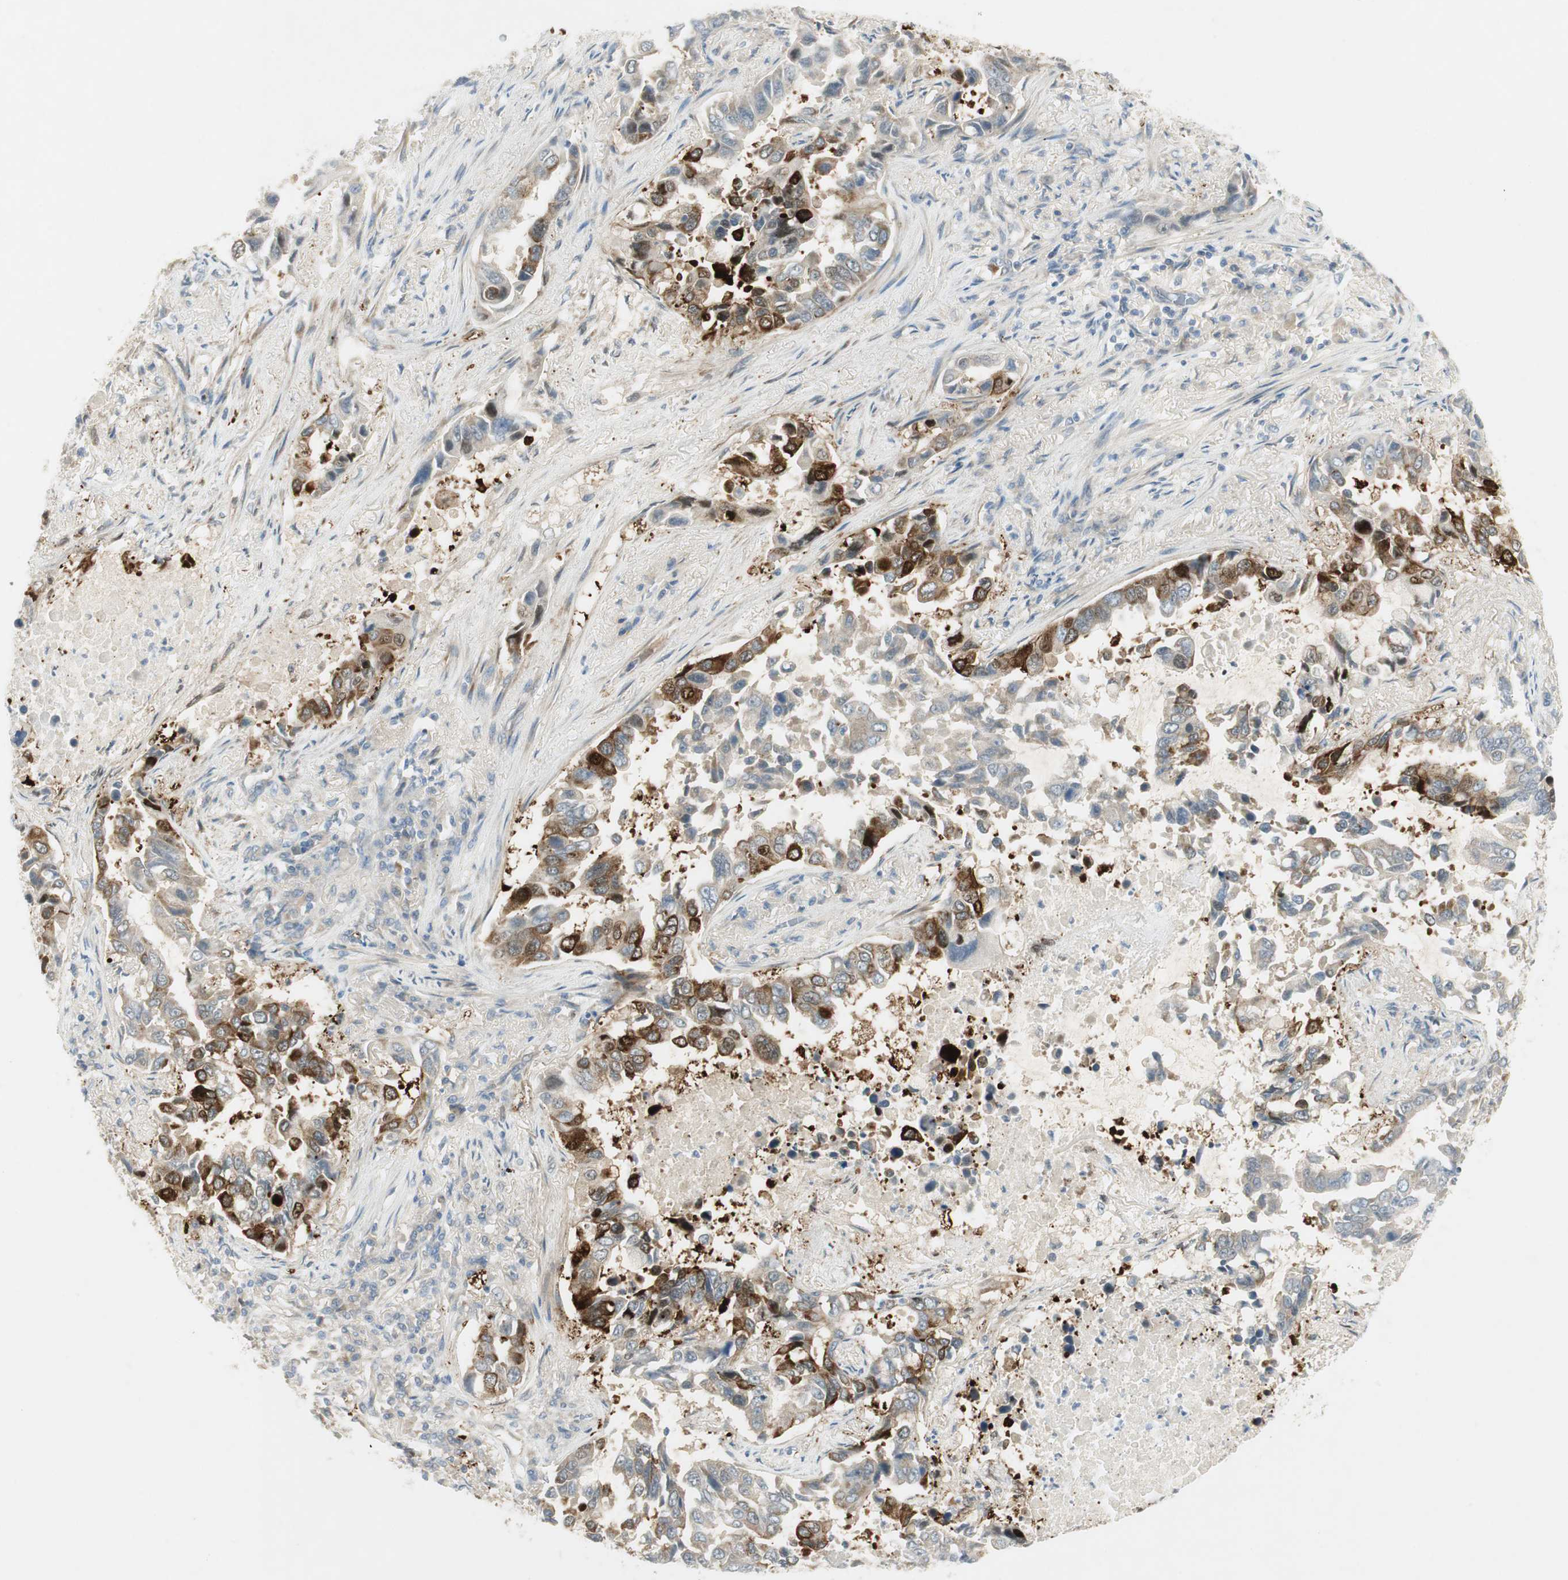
{"staining": {"intensity": "strong", "quantity": "25%-75%", "location": "cytoplasmic/membranous"}, "tissue": "lung cancer", "cell_type": "Tumor cells", "image_type": "cancer", "snomed": [{"axis": "morphology", "description": "Adenocarcinoma, NOS"}, {"axis": "topography", "description": "Lung"}], "caption": "Immunohistochemistry histopathology image of neoplastic tissue: lung cancer (adenocarcinoma) stained using immunohistochemistry demonstrates high levels of strong protein expression localized specifically in the cytoplasmic/membranous of tumor cells, appearing as a cytoplasmic/membranous brown color.", "gene": "STON1-GTF2A1L", "patient": {"sex": "male", "age": 64}}